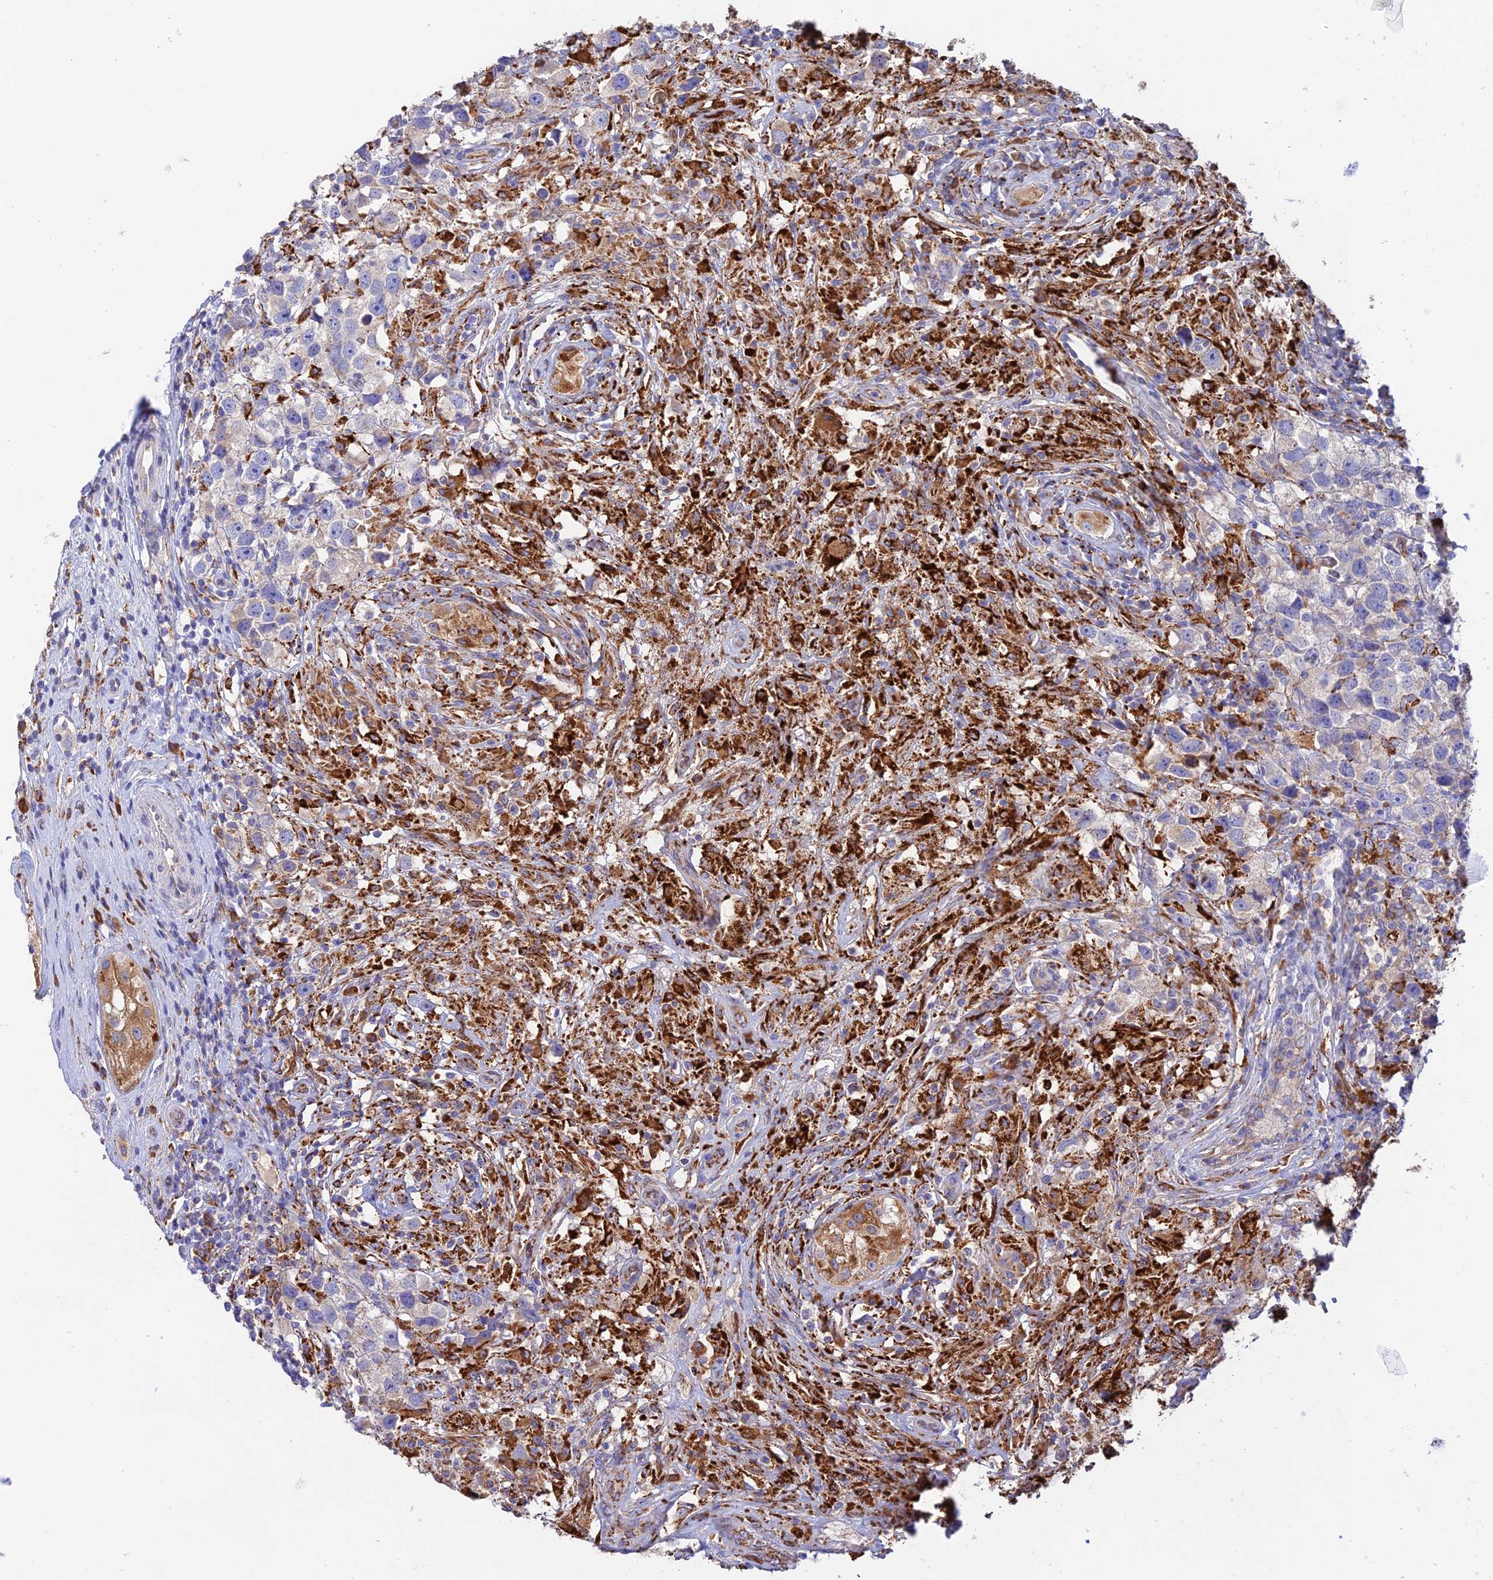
{"staining": {"intensity": "negative", "quantity": "none", "location": "none"}, "tissue": "testis cancer", "cell_type": "Tumor cells", "image_type": "cancer", "snomed": [{"axis": "morphology", "description": "Seminoma, NOS"}, {"axis": "topography", "description": "Testis"}], "caption": "Photomicrograph shows no significant protein staining in tumor cells of seminoma (testis). (Brightfield microscopy of DAB IHC at high magnification).", "gene": "VKORC1", "patient": {"sex": "male", "age": 49}}